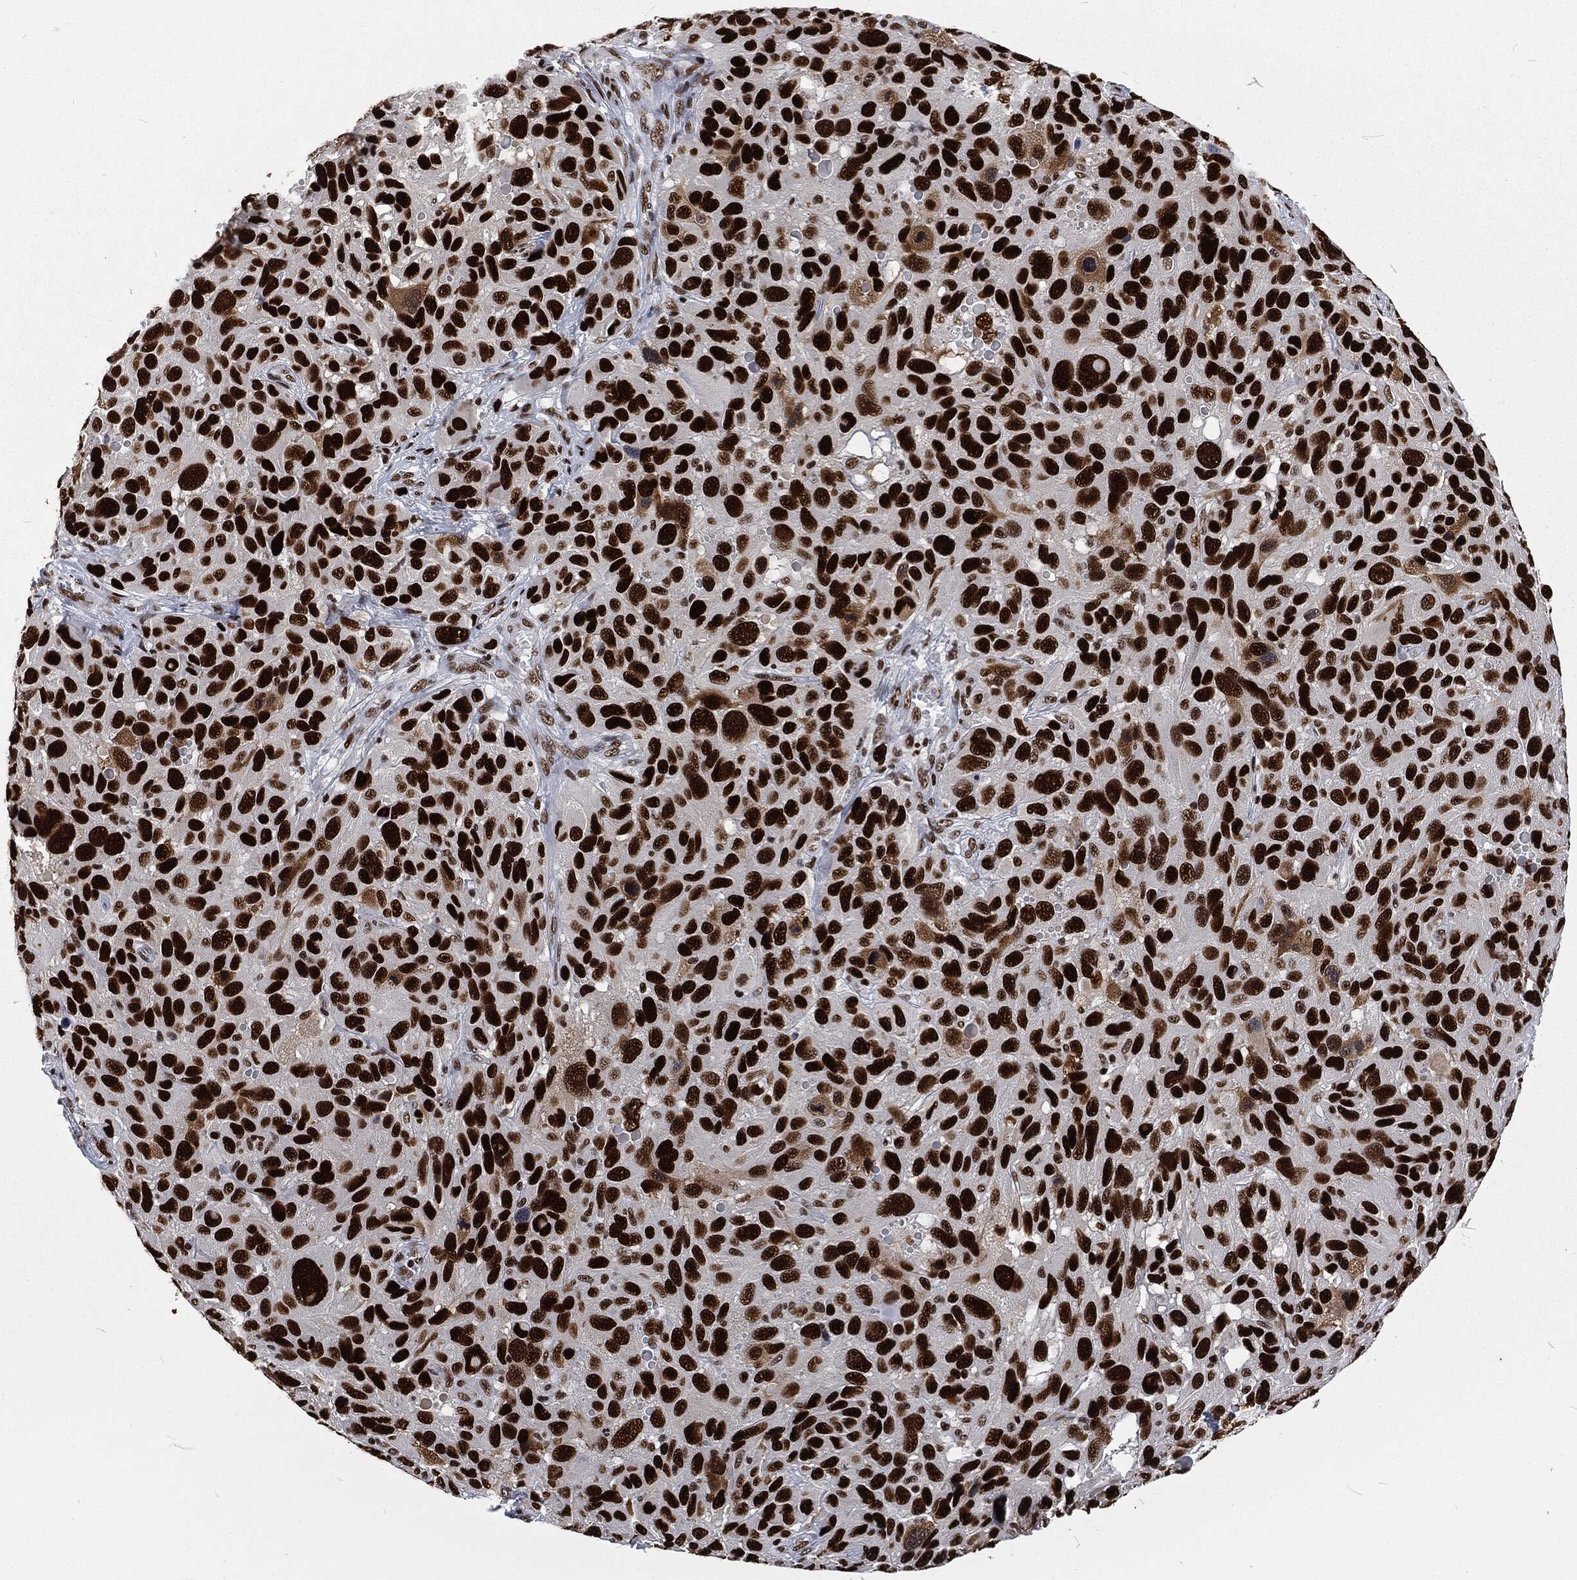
{"staining": {"intensity": "strong", "quantity": ">75%", "location": "nuclear"}, "tissue": "melanoma", "cell_type": "Tumor cells", "image_type": "cancer", "snomed": [{"axis": "morphology", "description": "Malignant melanoma, NOS"}, {"axis": "topography", "description": "Skin"}], "caption": "Immunohistochemistry (IHC) micrograph of neoplastic tissue: human melanoma stained using immunohistochemistry (IHC) displays high levels of strong protein expression localized specifically in the nuclear of tumor cells, appearing as a nuclear brown color.", "gene": "DCPS", "patient": {"sex": "male", "age": 53}}